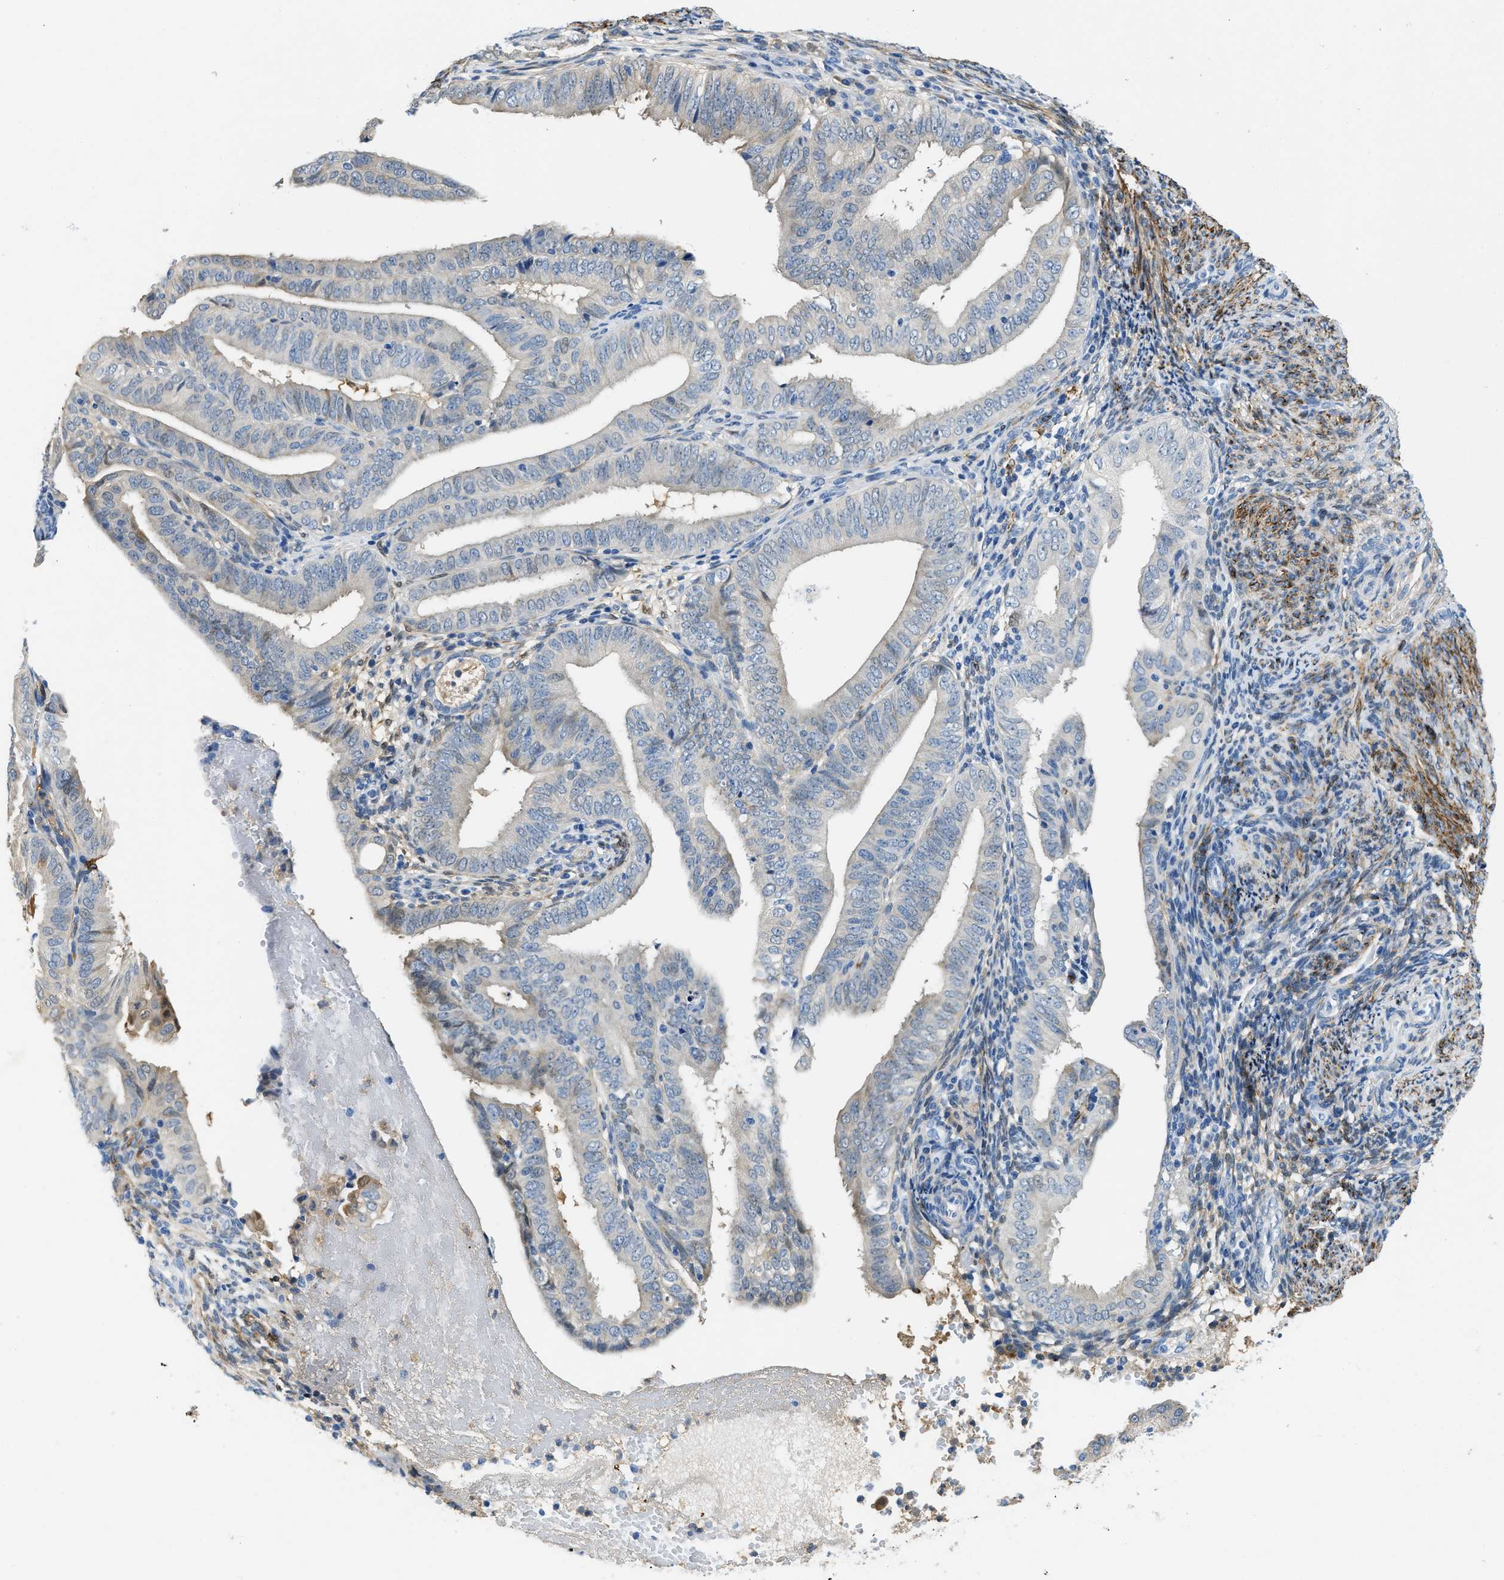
{"staining": {"intensity": "negative", "quantity": "none", "location": "none"}, "tissue": "endometrial cancer", "cell_type": "Tumor cells", "image_type": "cancer", "snomed": [{"axis": "morphology", "description": "Adenocarcinoma, NOS"}, {"axis": "topography", "description": "Endometrium"}], "caption": "Immunohistochemical staining of endometrial cancer displays no significant positivity in tumor cells. Brightfield microscopy of IHC stained with DAB (3,3'-diaminobenzidine) (brown) and hematoxylin (blue), captured at high magnification.", "gene": "SPEG", "patient": {"sex": "female", "age": 58}}